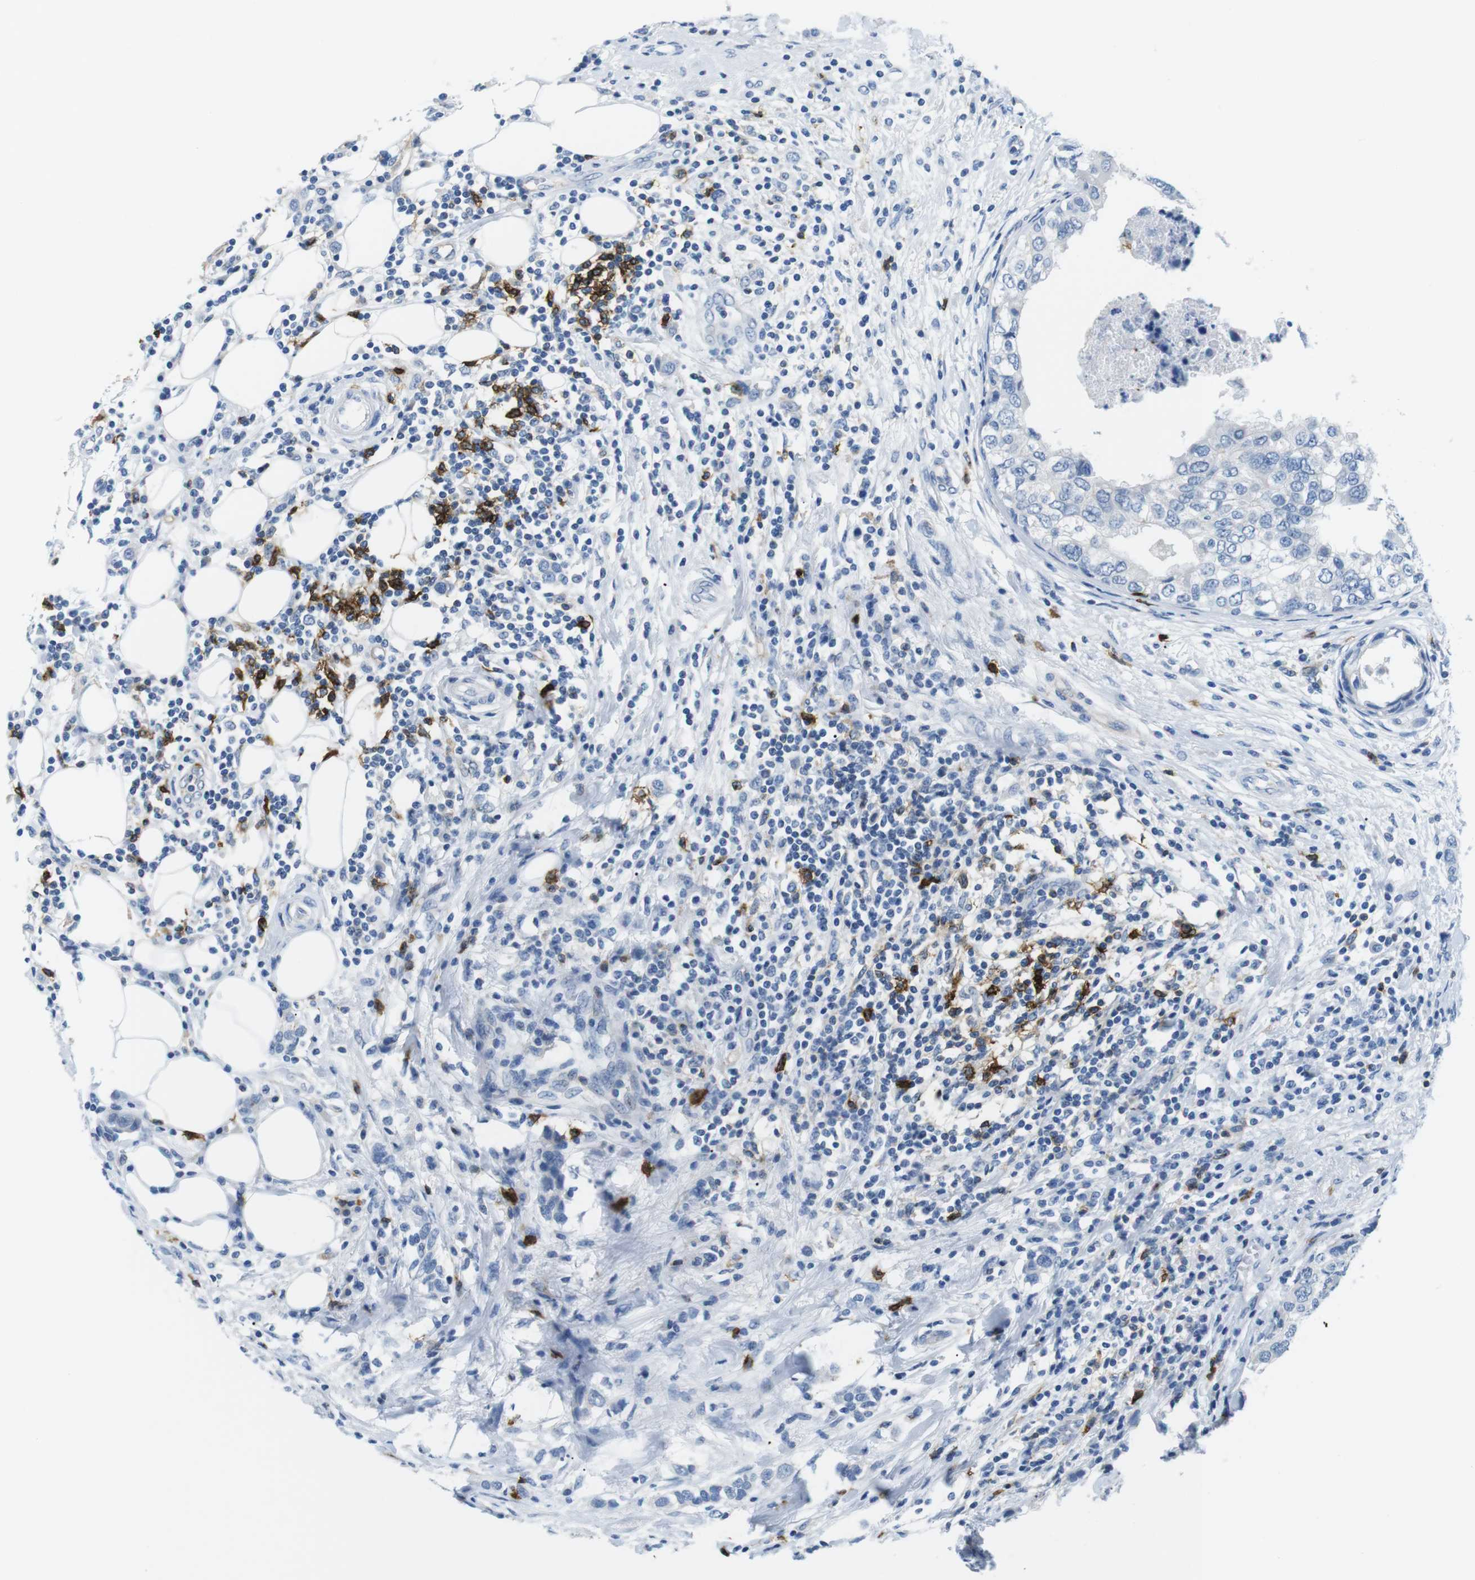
{"staining": {"intensity": "negative", "quantity": "none", "location": "none"}, "tissue": "breast cancer", "cell_type": "Tumor cells", "image_type": "cancer", "snomed": [{"axis": "morphology", "description": "Duct carcinoma"}, {"axis": "topography", "description": "Breast"}], "caption": "Immunohistochemistry of human breast cancer reveals no expression in tumor cells.", "gene": "TNFRSF4", "patient": {"sex": "female", "age": 50}}